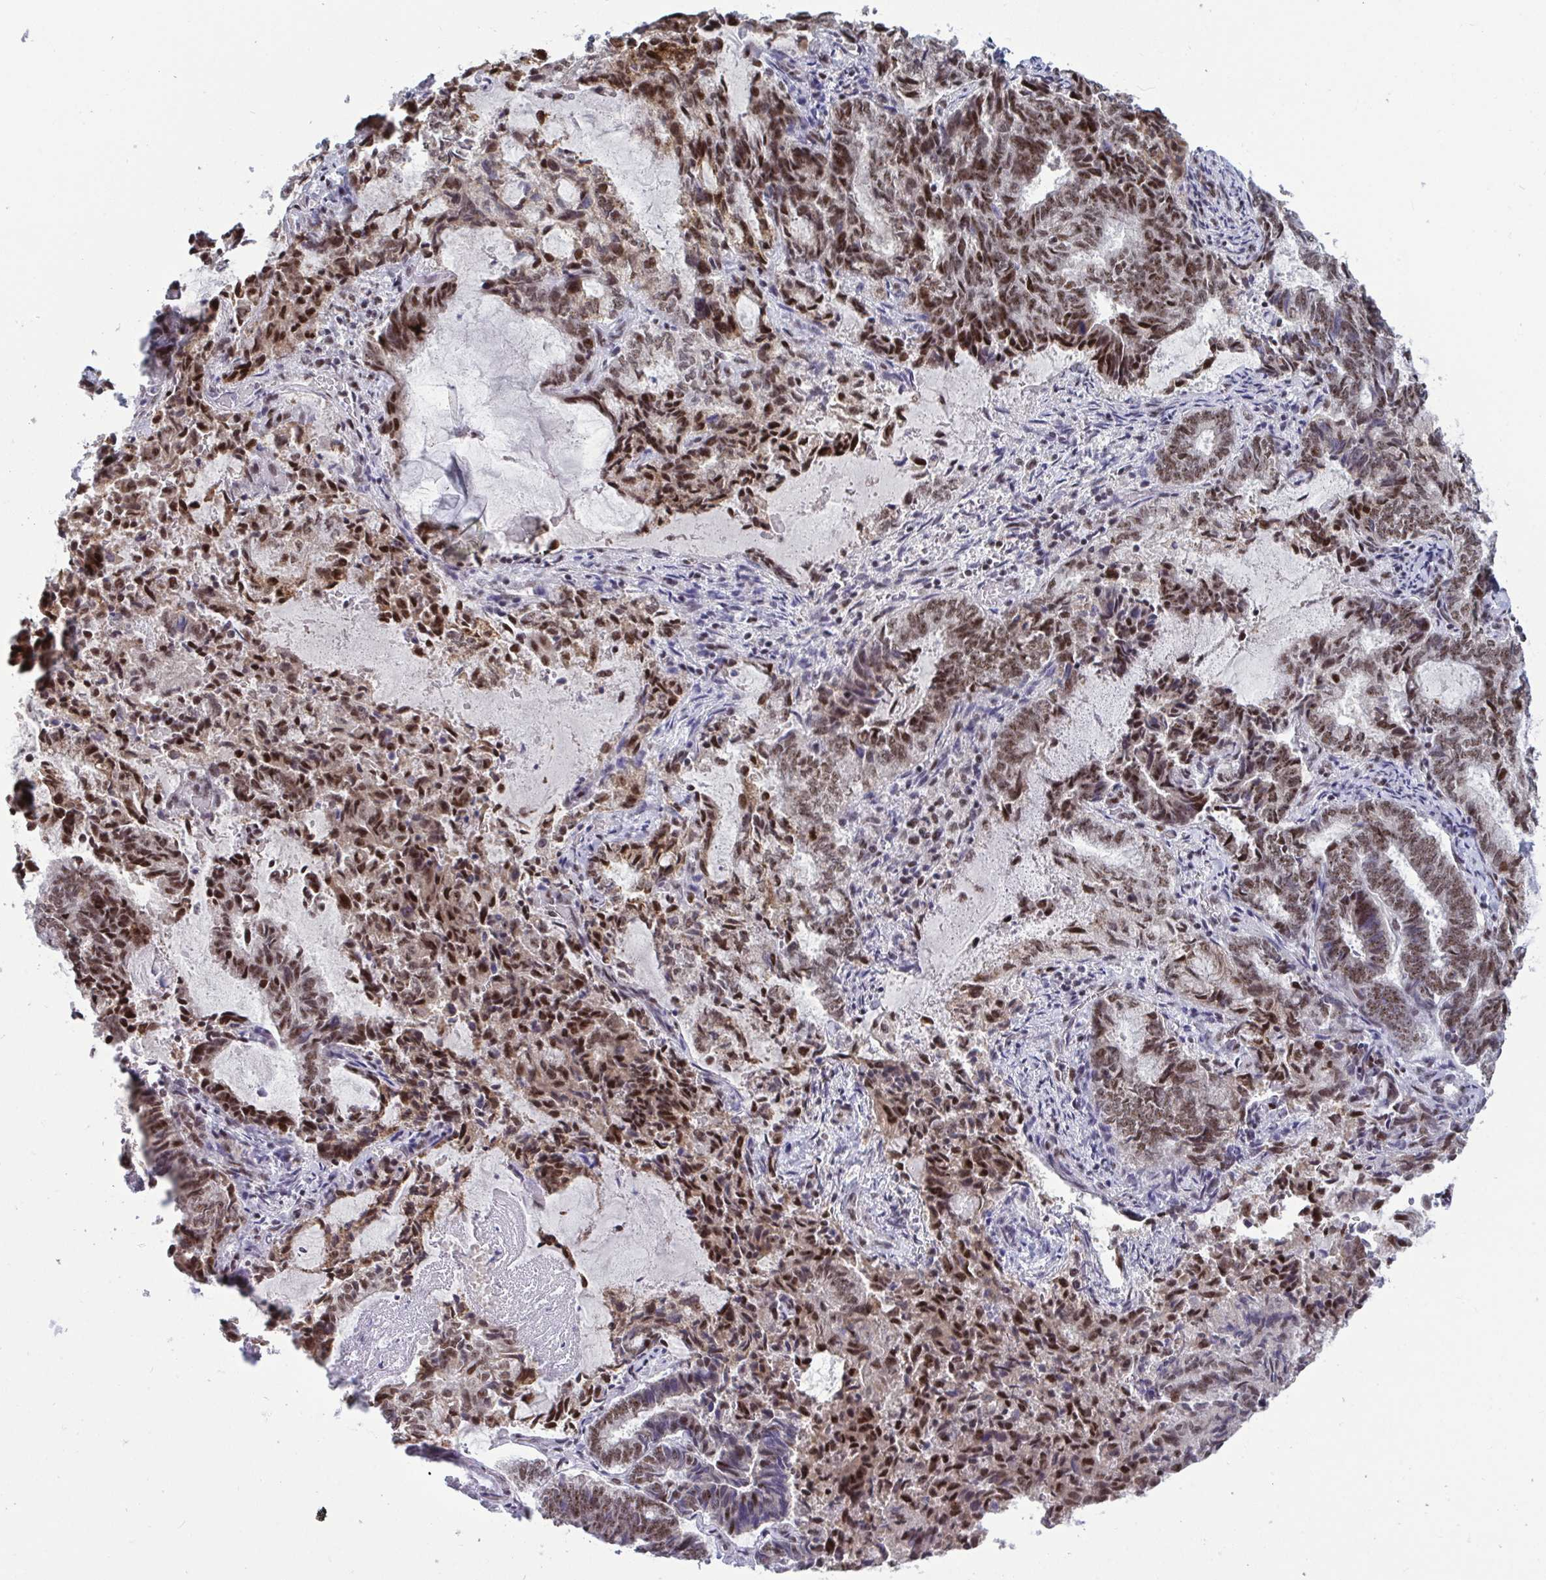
{"staining": {"intensity": "moderate", "quantity": ">75%", "location": "nuclear"}, "tissue": "endometrial cancer", "cell_type": "Tumor cells", "image_type": "cancer", "snomed": [{"axis": "morphology", "description": "Adenocarcinoma, NOS"}, {"axis": "topography", "description": "Endometrium"}], "caption": "Immunohistochemical staining of endometrial adenocarcinoma shows medium levels of moderate nuclear staining in approximately >75% of tumor cells. The protein of interest is stained brown, and the nuclei are stained in blue (DAB (3,3'-diaminobenzidine) IHC with brightfield microscopy, high magnification).", "gene": "WBP11", "patient": {"sex": "female", "age": 80}}